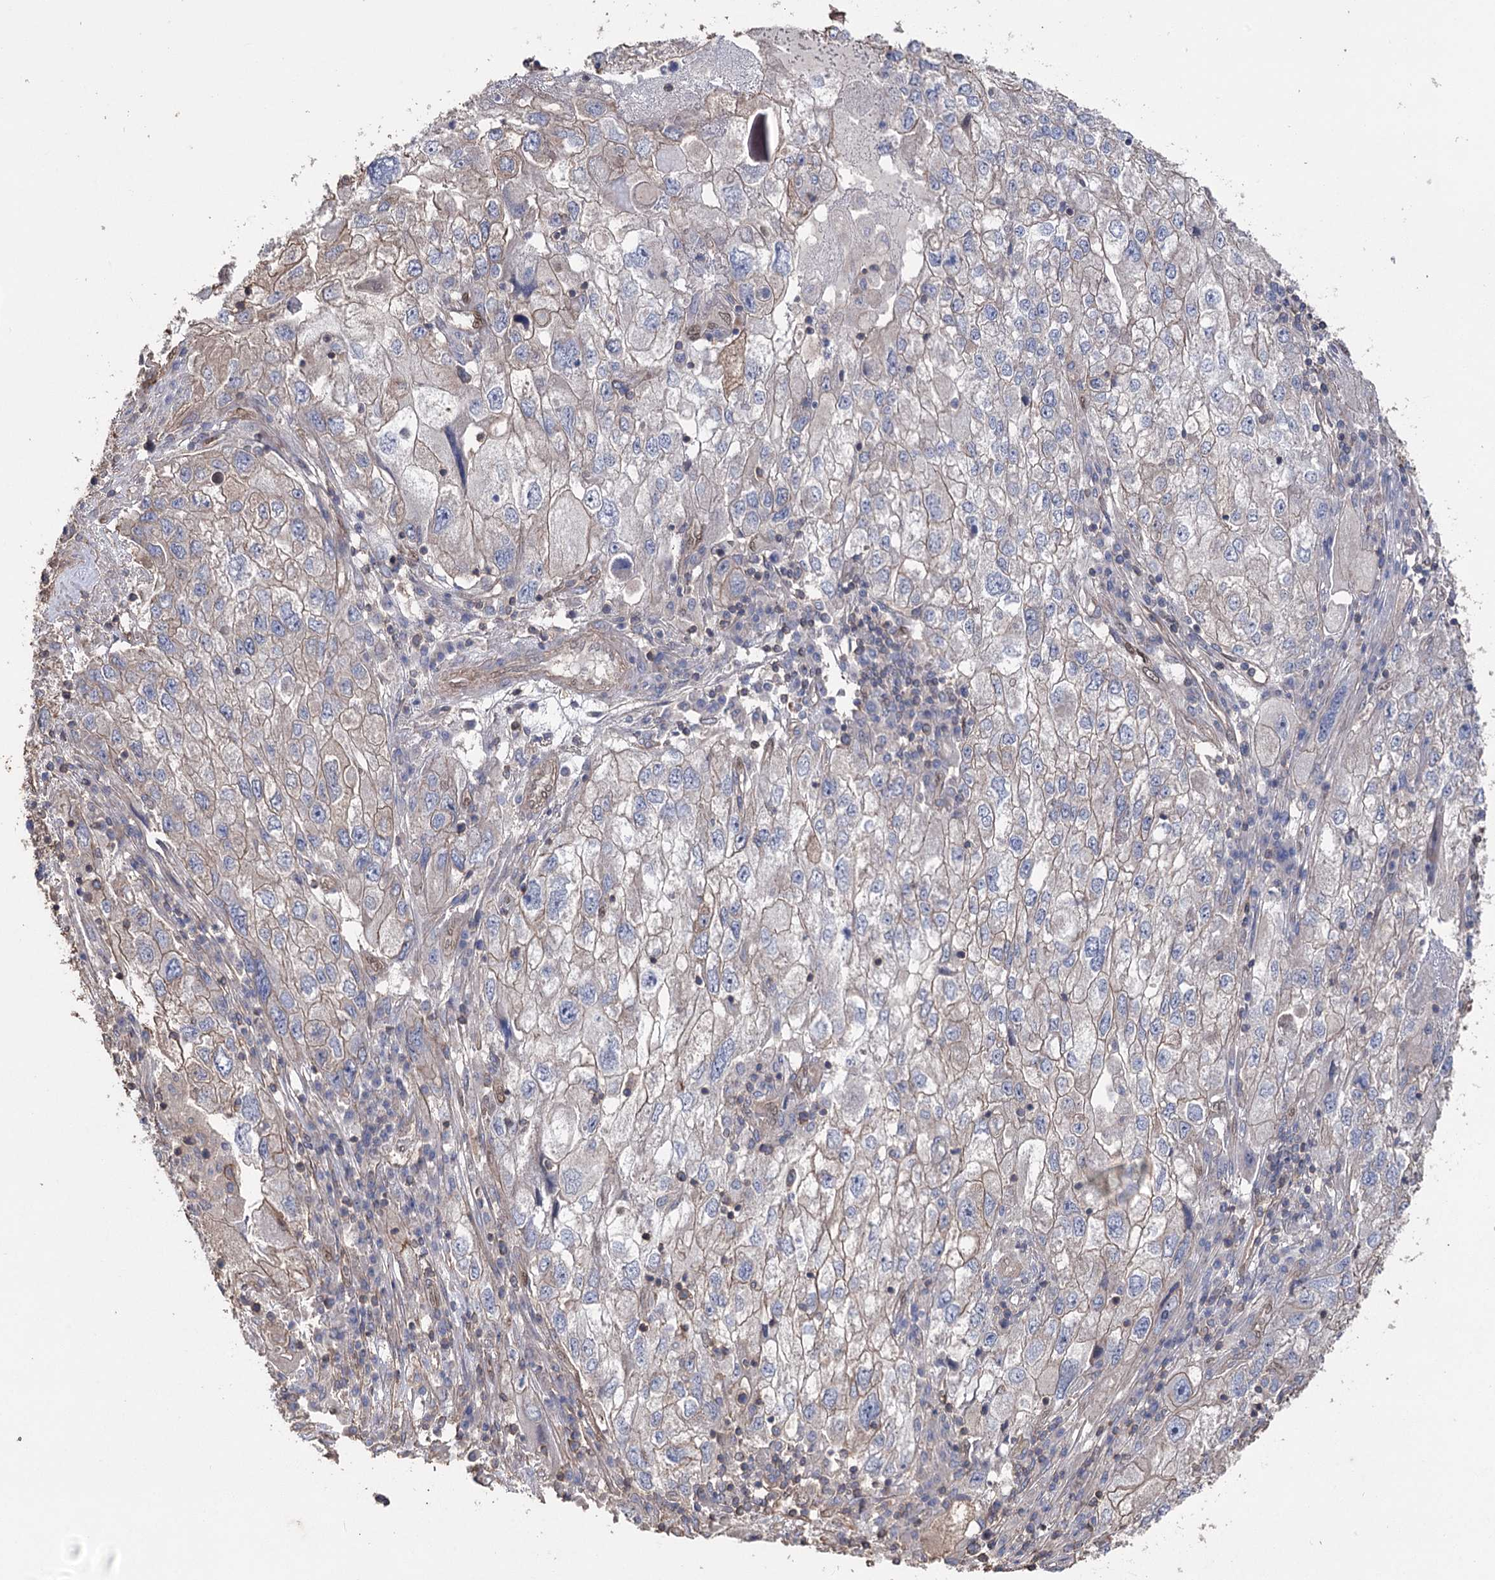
{"staining": {"intensity": "weak", "quantity": "<25%", "location": "cytoplasmic/membranous"}, "tissue": "endometrial cancer", "cell_type": "Tumor cells", "image_type": "cancer", "snomed": [{"axis": "morphology", "description": "Adenocarcinoma, NOS"}, {"axis": "topography", "description": "Endometrium"}], "caption": "IHC of human endometrial cancer (adenocarcinoma) displays no staining in tumor cells.", "gene": "FAM13B", "patient": {"sex": "female", "age": 49}}